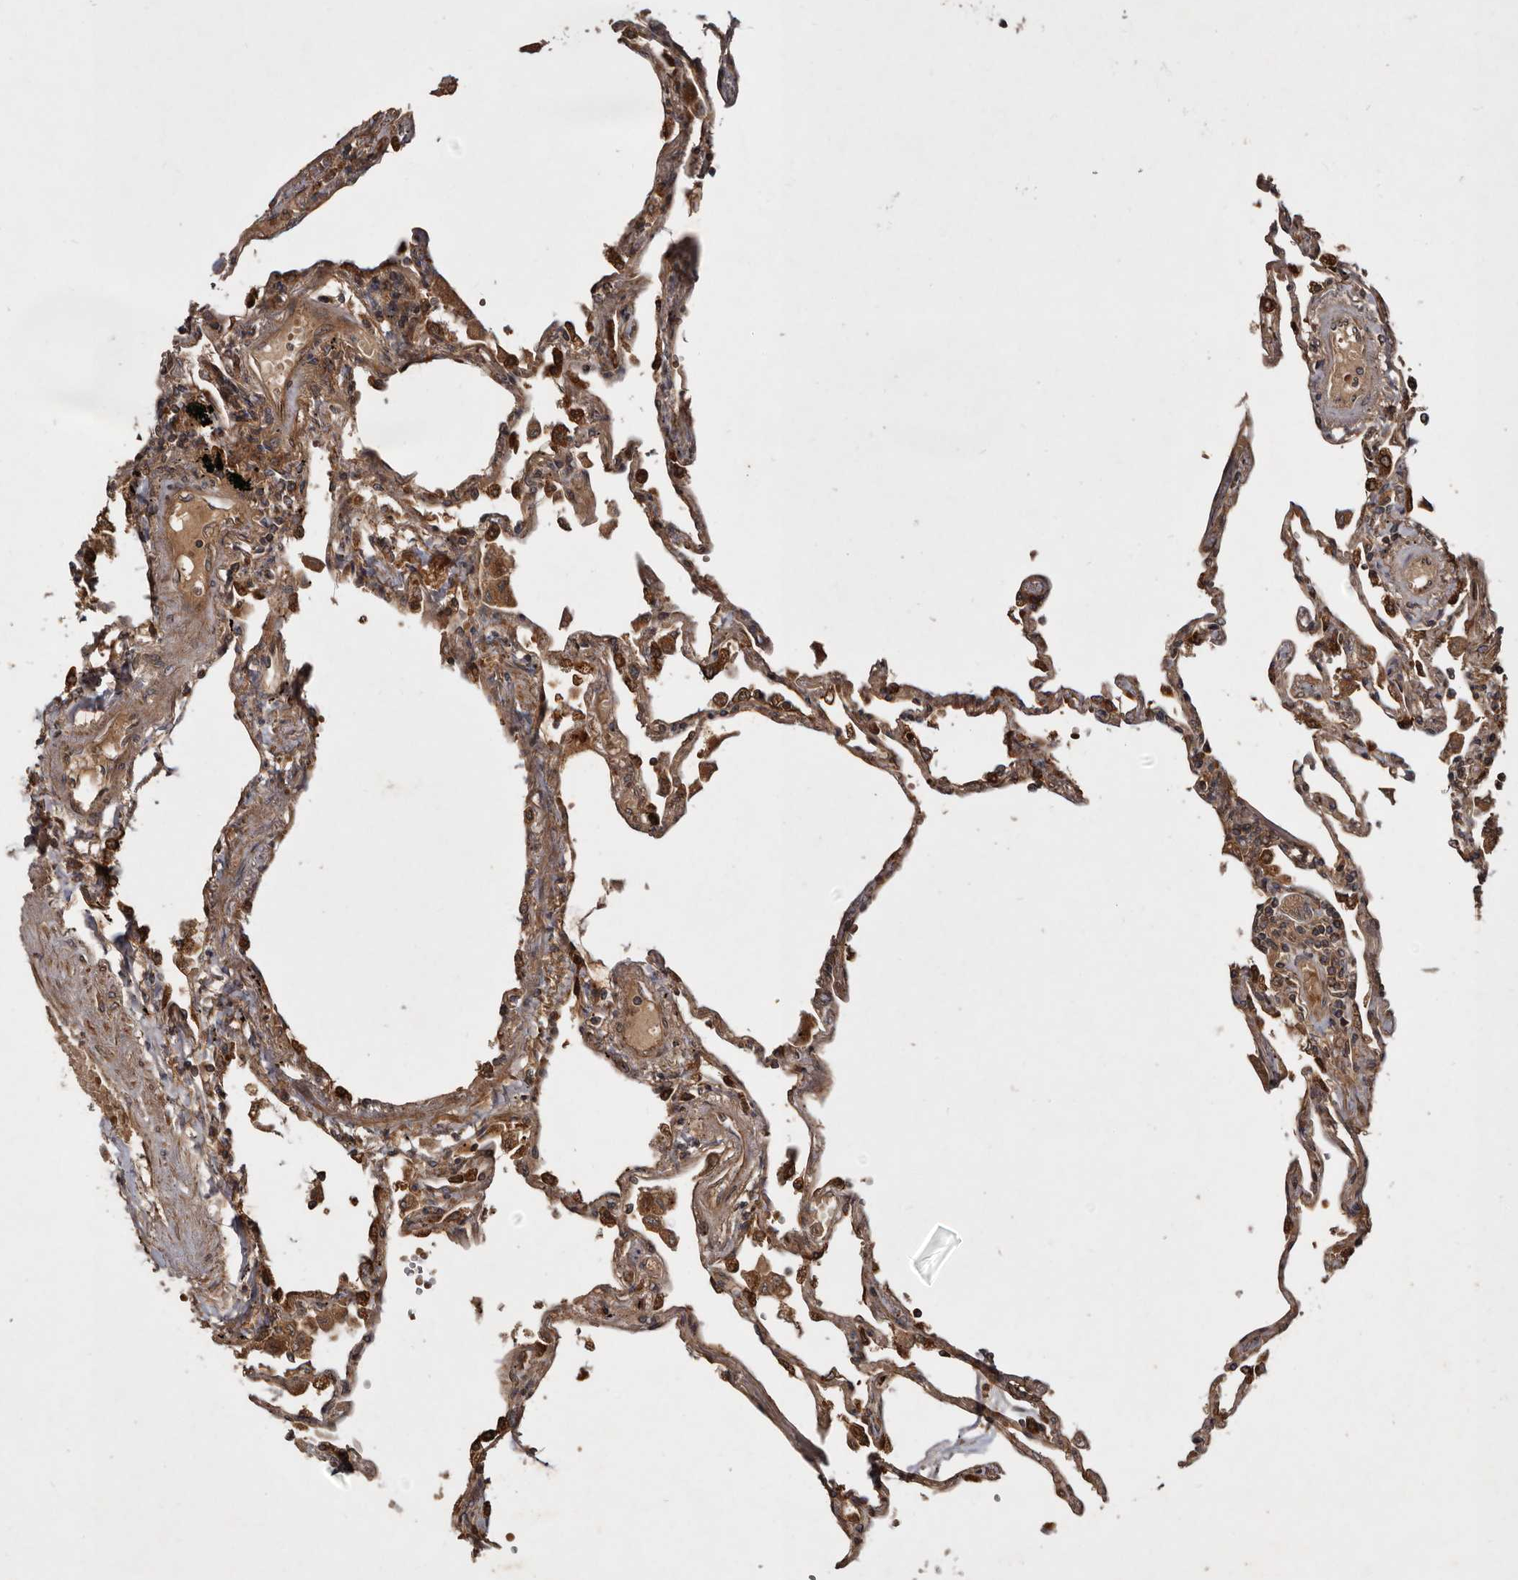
{"staining": {"intensity": "strong", "quantity": "25%-75%", "location": "cytoplasmic/membranous"}, "tissue": "lung", "cell_type": "Alveolar cells", "image_type": "normal", "snomed": [{"axis": "morphology", "description": "Normal tissue, NOS"}, {"axis": "topography", "description": "Lung"}], "caption": "Immunohistochemical staining of benign lung shows high levels of strong cytoplasmic/membranous expression in approximately 25%-75% of alveolar cells. (brown staining indicates protein expression, while blue staining denotes nuclei).", "gene": "STK36", "patient": {"sex": "female", "age": 67}}